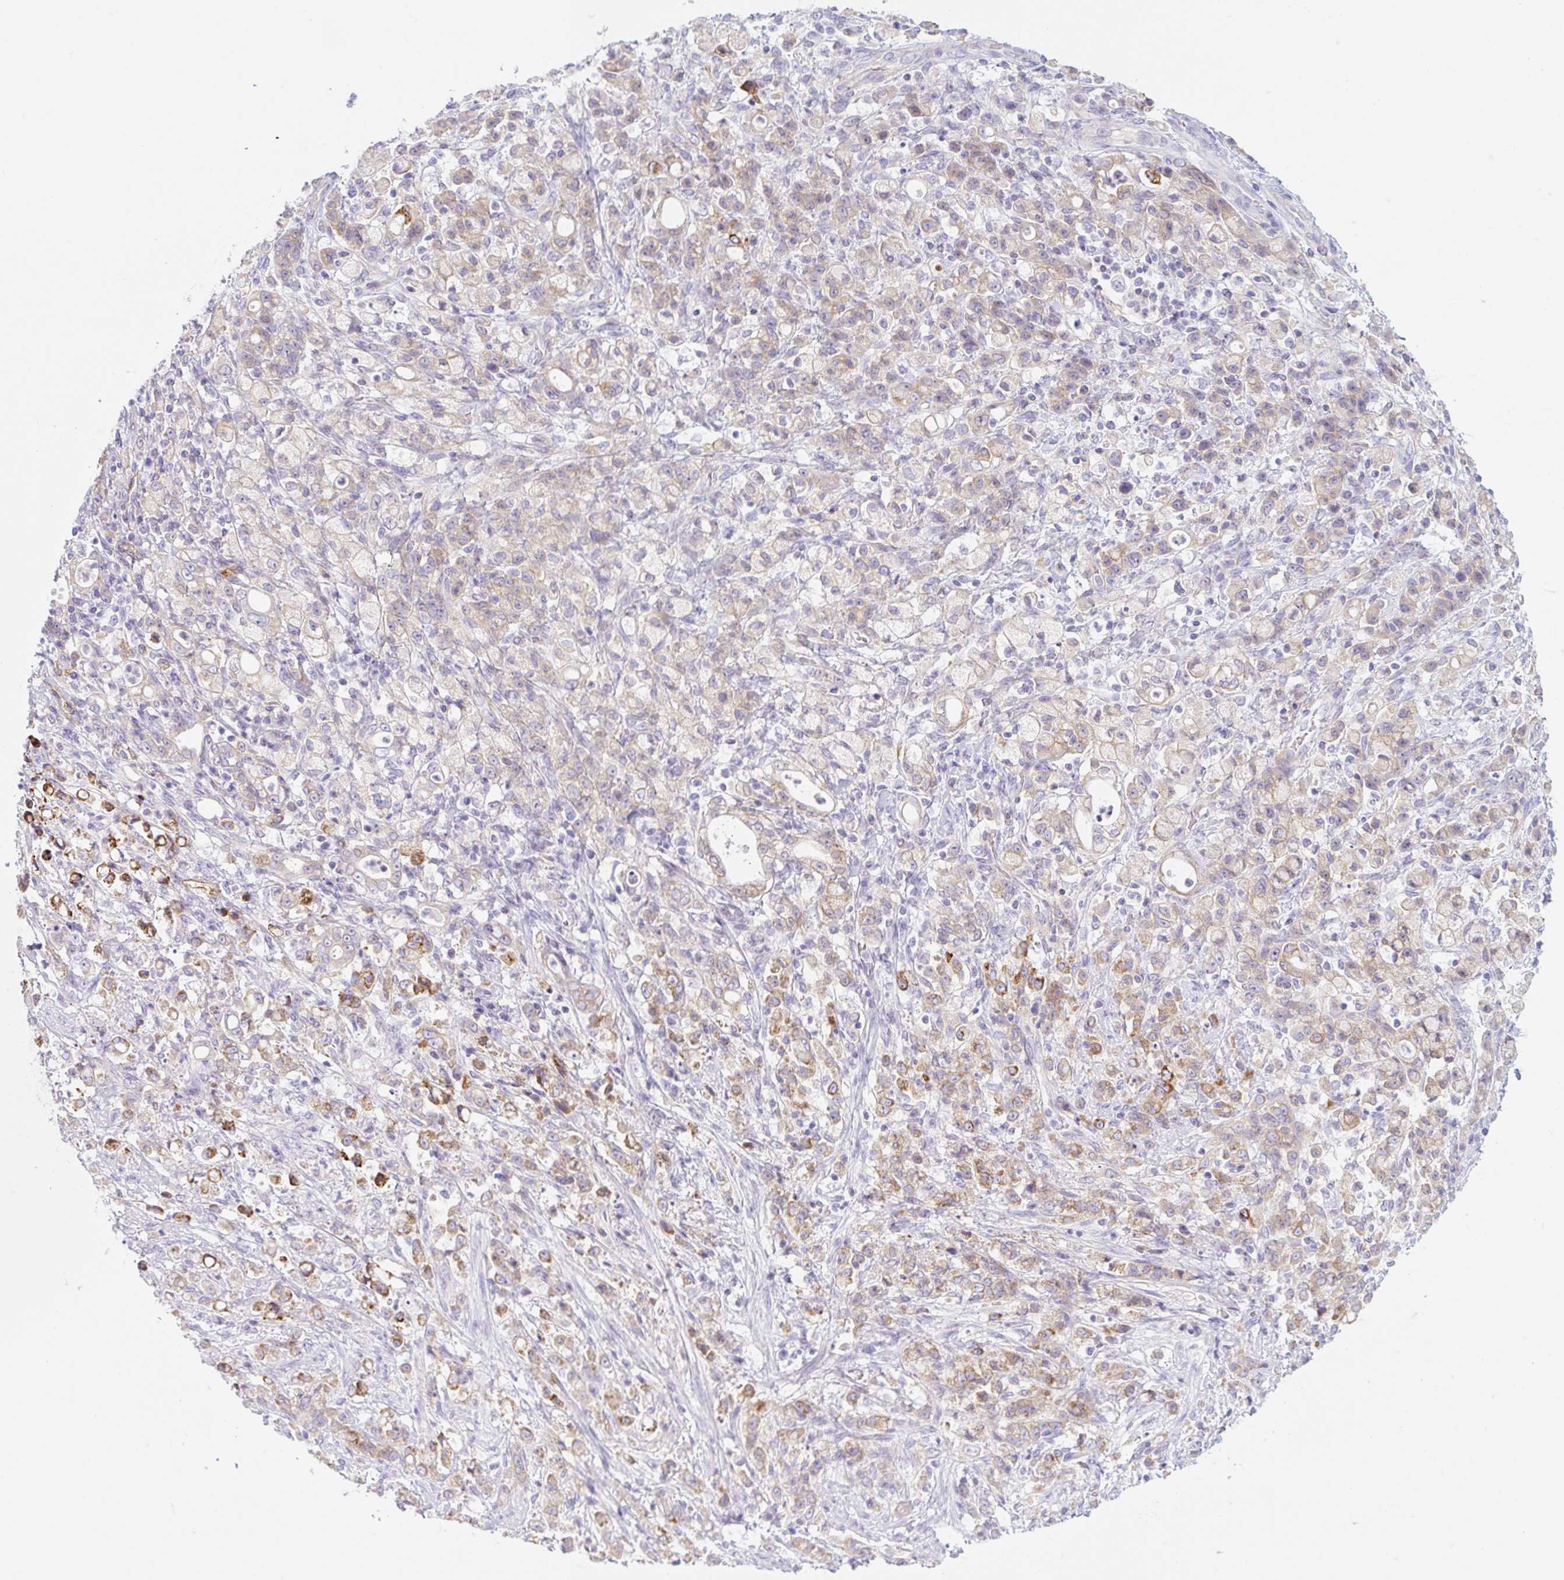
{"staining": {"intensity": "moderate", "quantity": "25%-75%", "location": "cytoplasmic/membranous"}, "tissue": "stomach cancer", "cell_type": "Tumor cells", "image_type": "cancer", "snomed": [{"axis": "morphology", "description": "Adenocarcinoma, NOS"}, {"axis": "topography", "description": "Stomach"}], "caption": "An image showing moderate cytoplasmic/membranous expression in approximately 25%-75% of tumor cells in adenocarcinoma (stomach), as visualized by brown immunohistochemical staining.", "gene": "LYVE1", "patient": {"sex": "female", "age": 60}}